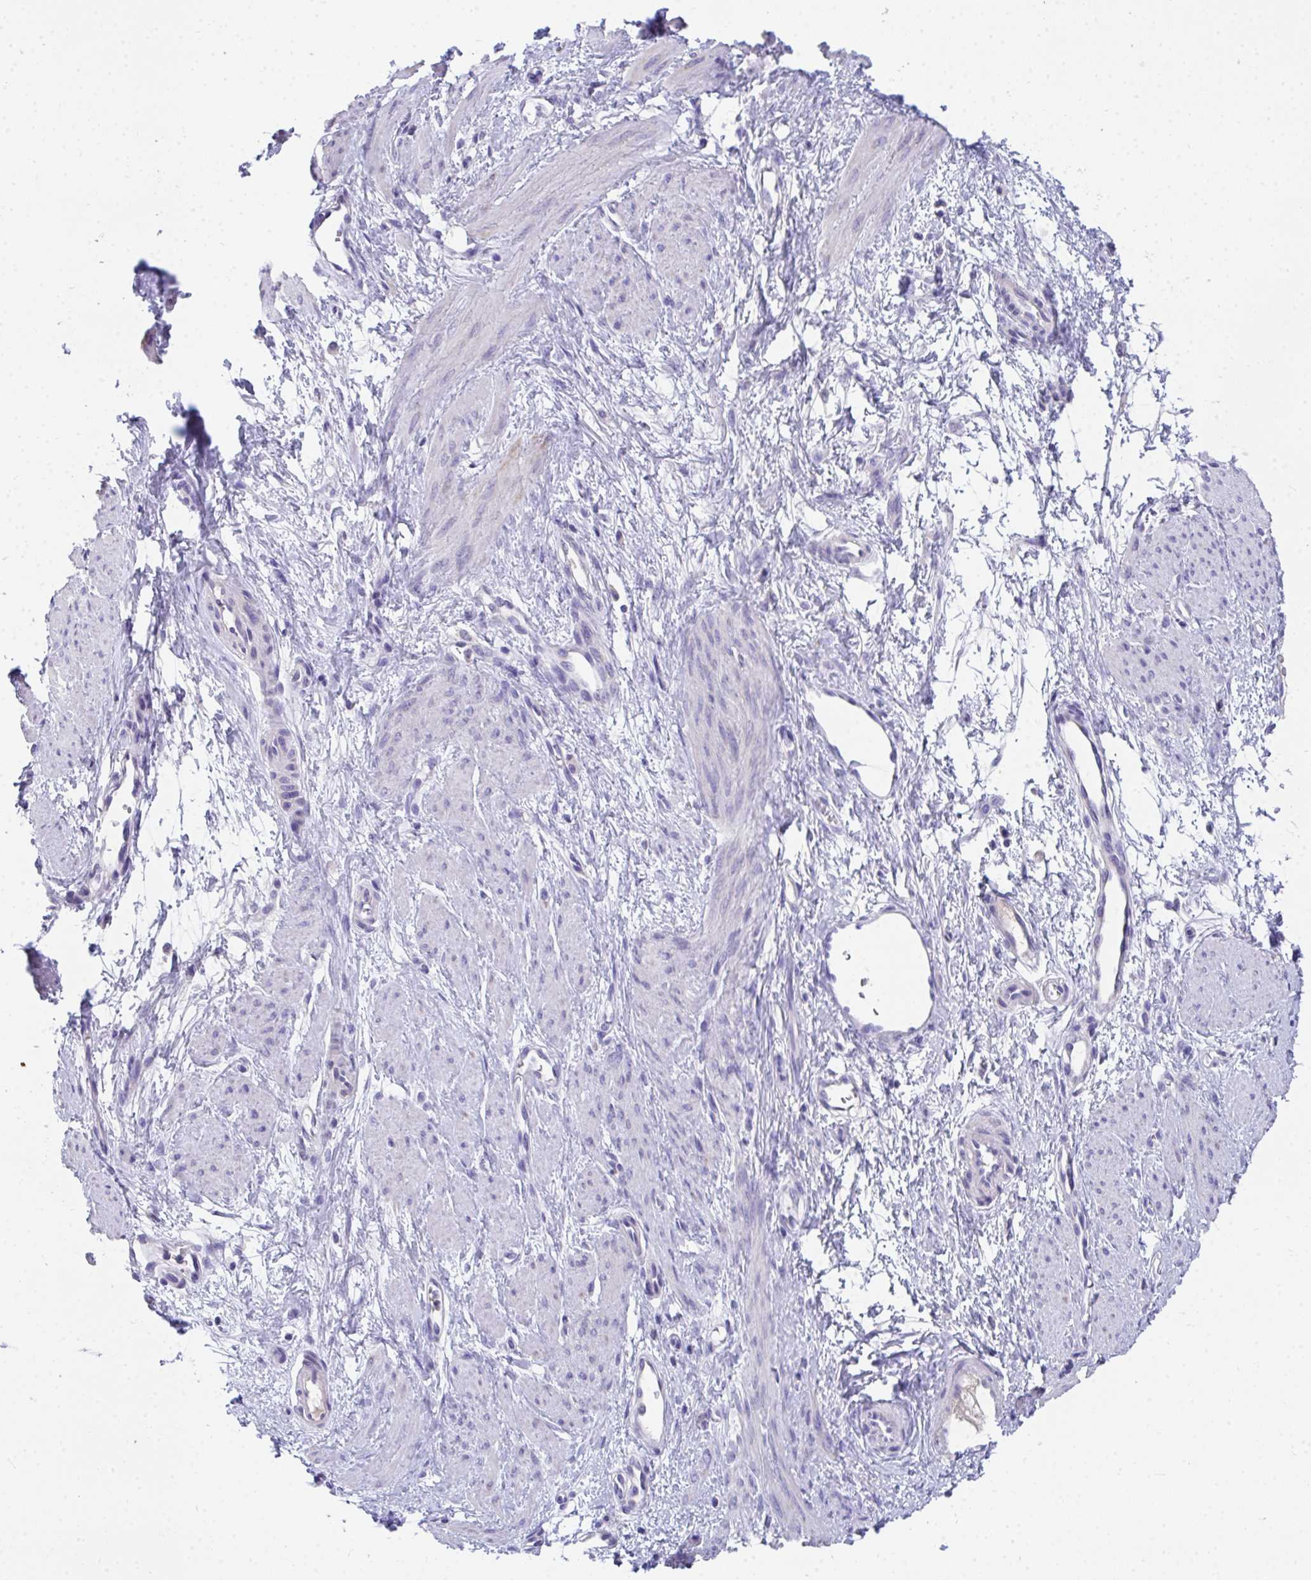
{"staining": {"intensity": "negative", "quantity": "none", "location": "none"}, "tissue": "smooth muscle", "cell_type": "Smooth muscle cells", "image_type": "normal", "snomed": [{"axis": "morphology", "description": "Normal tissue, NOS"}, {"axis": "topography", "description": "Smooth muscle"}, {"axis": "topography", "description": "Uterus"}], "caption": "Smooth muscle was stained to show a protein in brown. There is no significant staining in smooth muscle cells. (DAB (3,3'-diaminobenzidine) IHC visualized using brightfield microscopy, high magnification).", "gene": "COA5", "patient": {"sex": "female", "age": 39}}